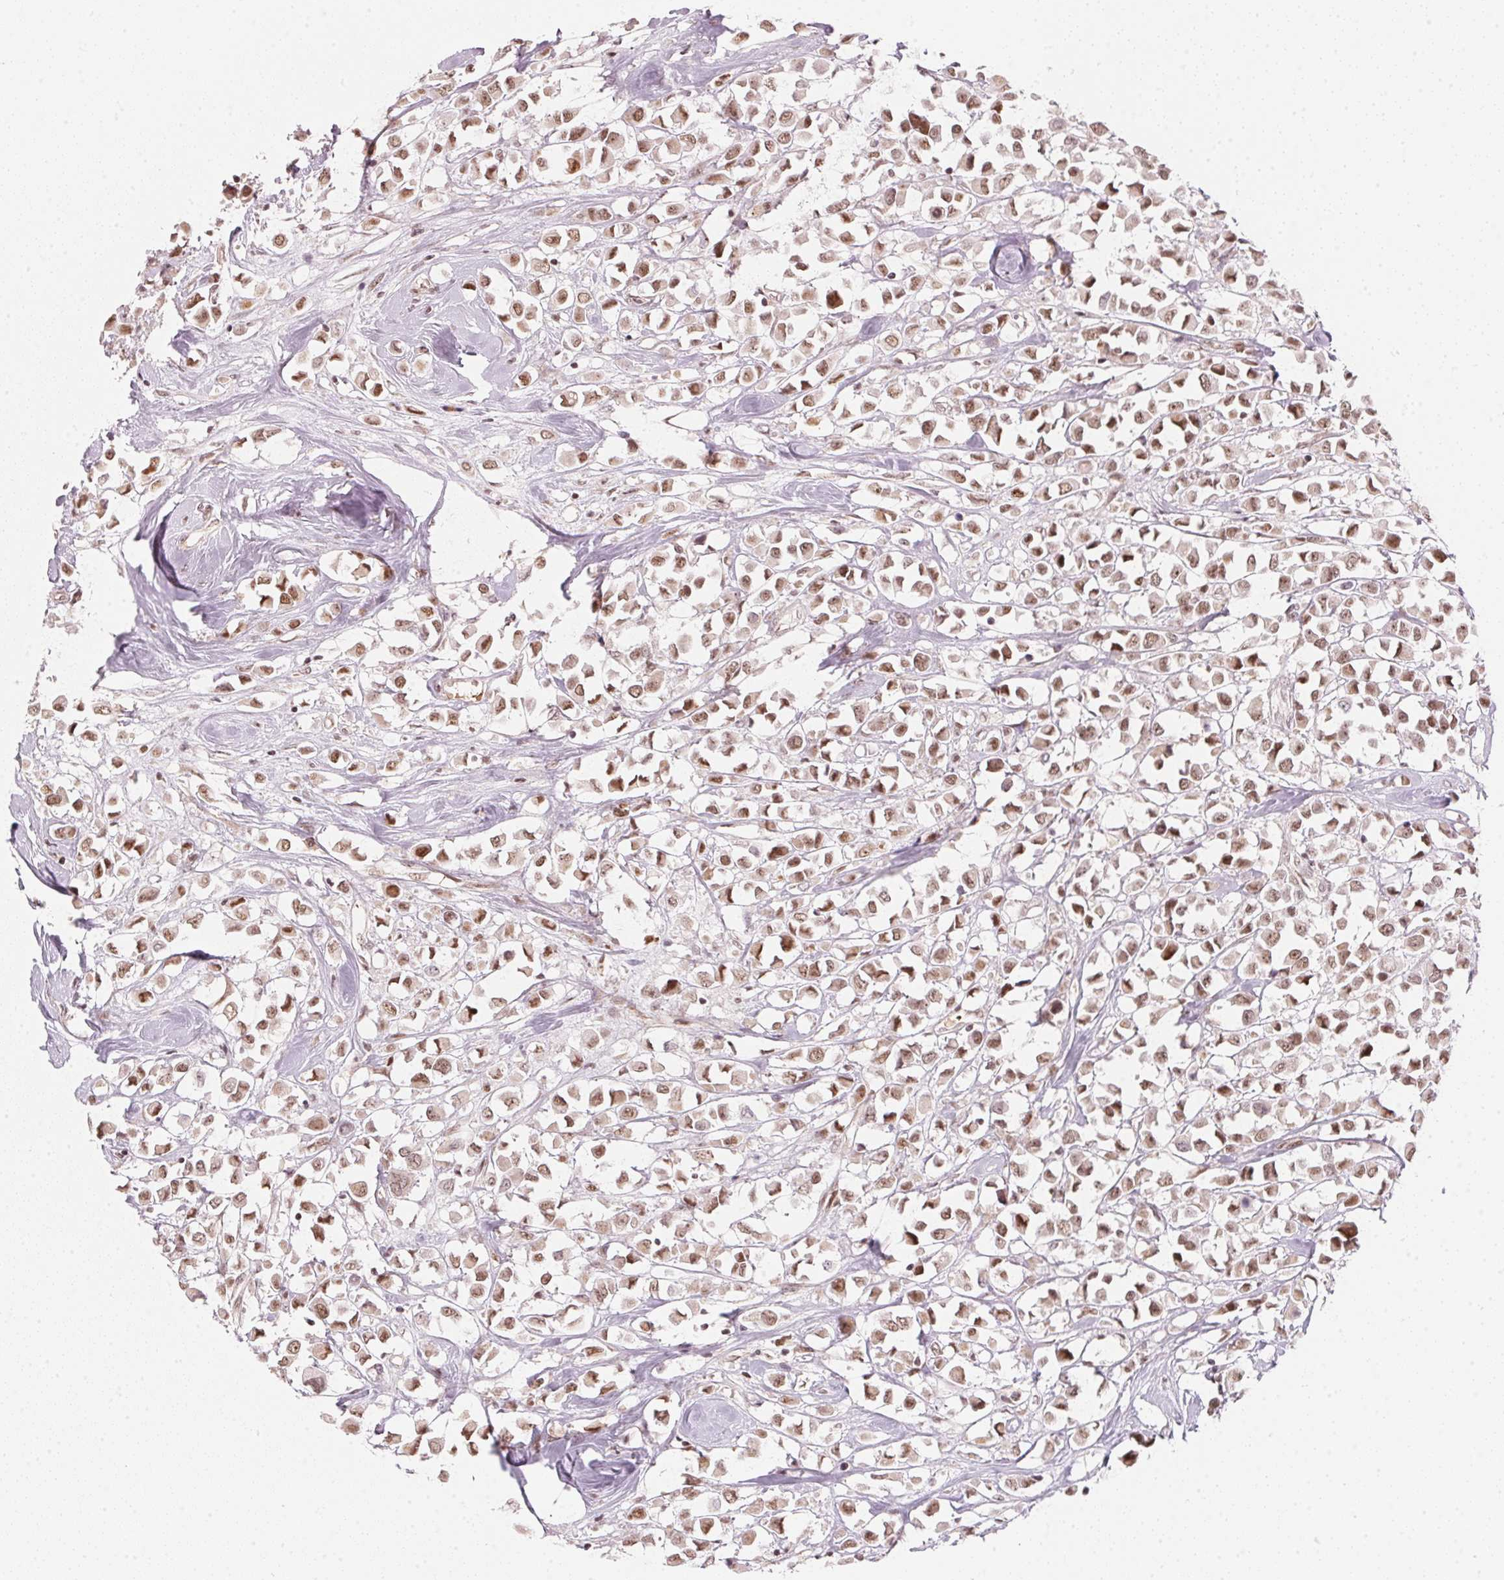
{"staining": {"intensity": "moderate", "quantity": ">75%", "location": "nuclear"}, "tissue": "breast cancer", "cell_type": "Tumor cells", "image_type": "cancer", "snomed": [{"axis": "morphology", "description": "Duct carcinoma"}, {"axis": "topography", "description": "Breast"}], "caption": "Brown immunohistochemical staining in breast cancer exhibits moderate nuclear expression in approximately >75% of tumor cells. The protein is shown in brown color, while the nuclei are stained blue.", "gene": "KAT6A", "patient": {"sex": "female", "age": 61}}